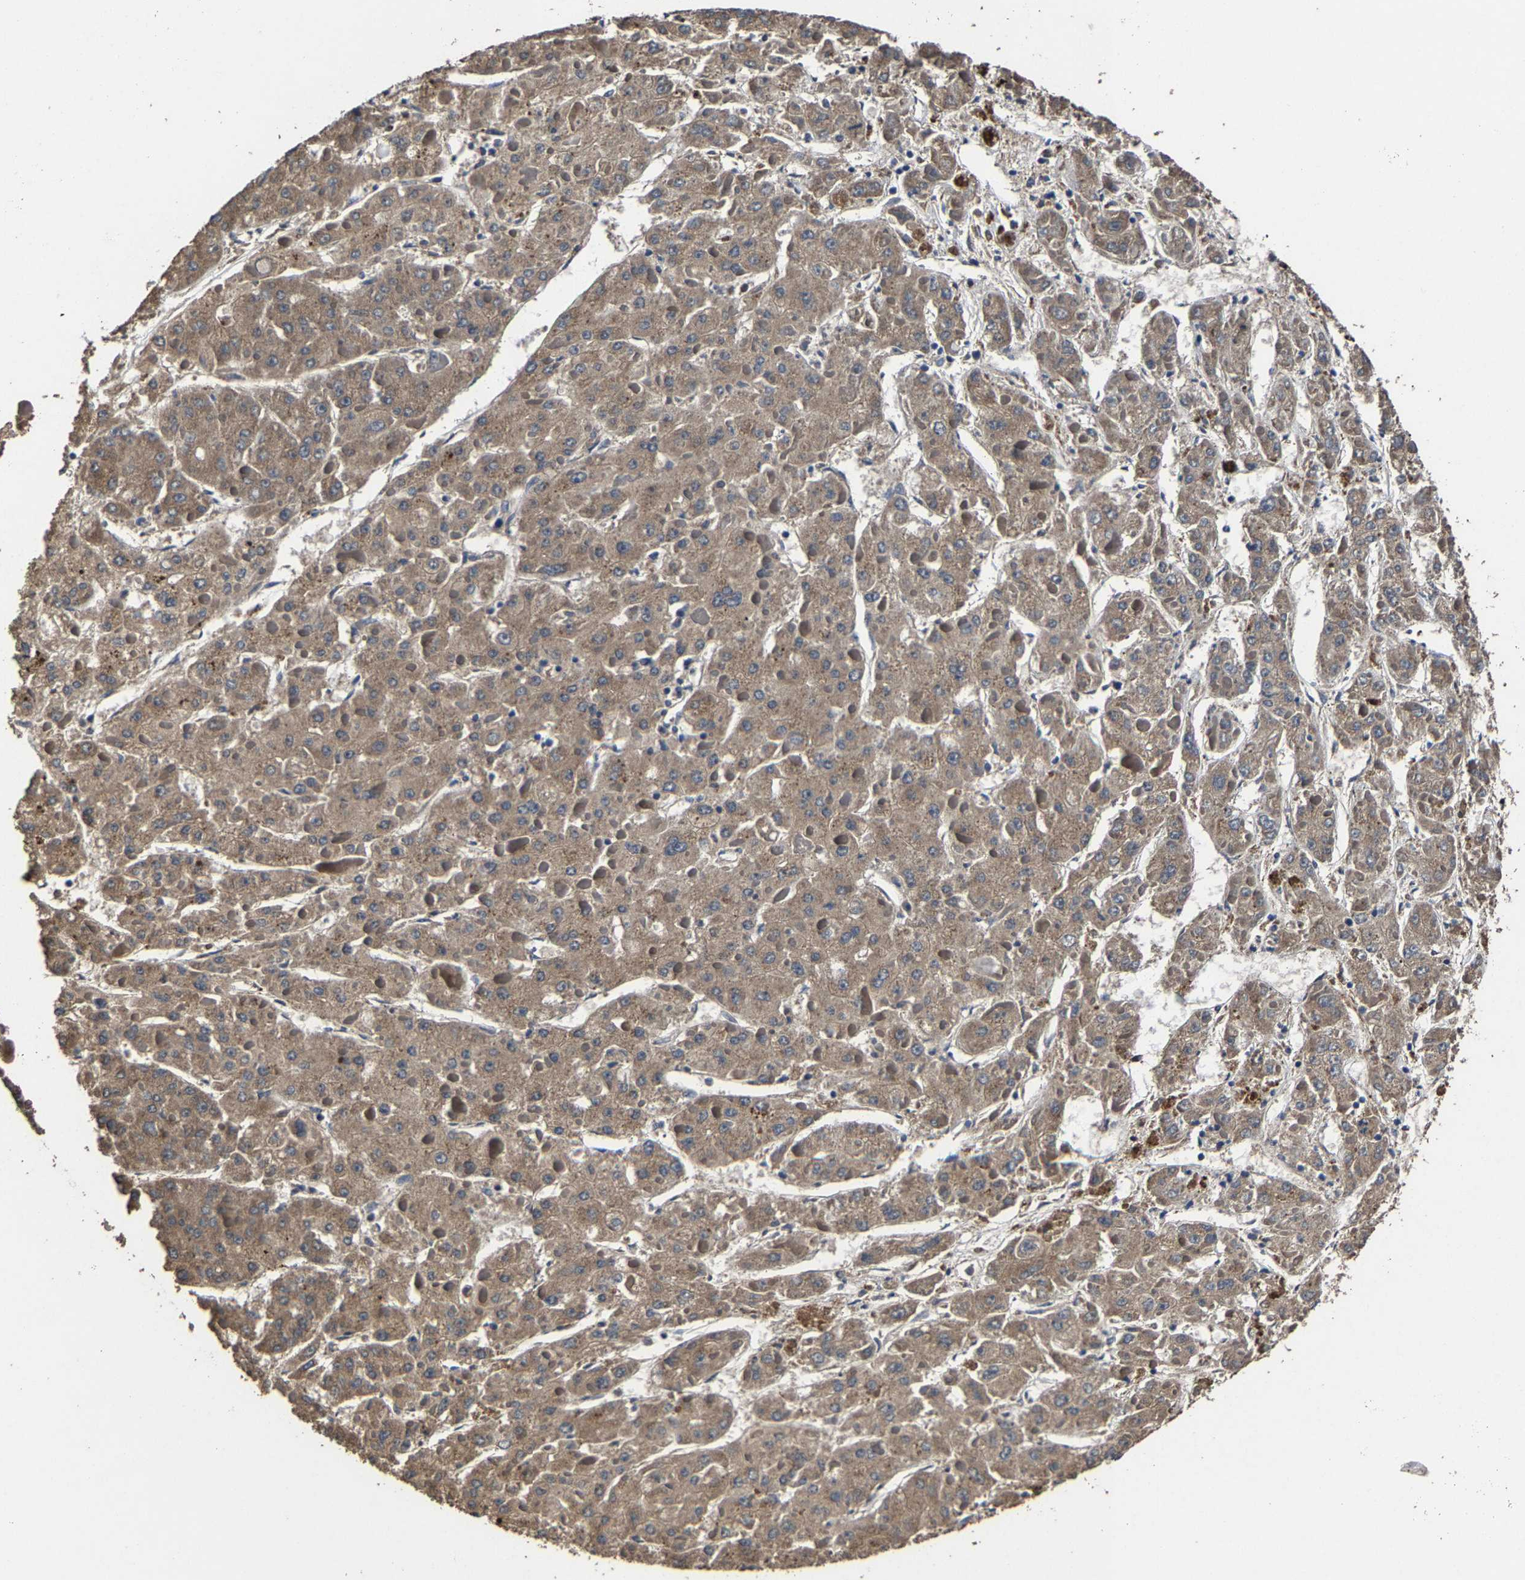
{"staining": {"intensity": "moderate", "quantity": ">75%", "location": "cytoplasmic/membranous"}, "tissue": "liver cancer", "cell_type": "Tumor cells", "image_type": "cancer", "snomed": [{"axis": "morphology", "description": "Carcinoma, Hepatocellular, NOS"}, {"axis": "topography", "description": "Liver"}], "caption": "Liver cancer stained for a protein (brown) reveals moderate cytoplasmic/membranous positive staining in about >75% of tumor cells.", "gene": "EBAG9", "patient": {"sex": "female", "age": 73}}